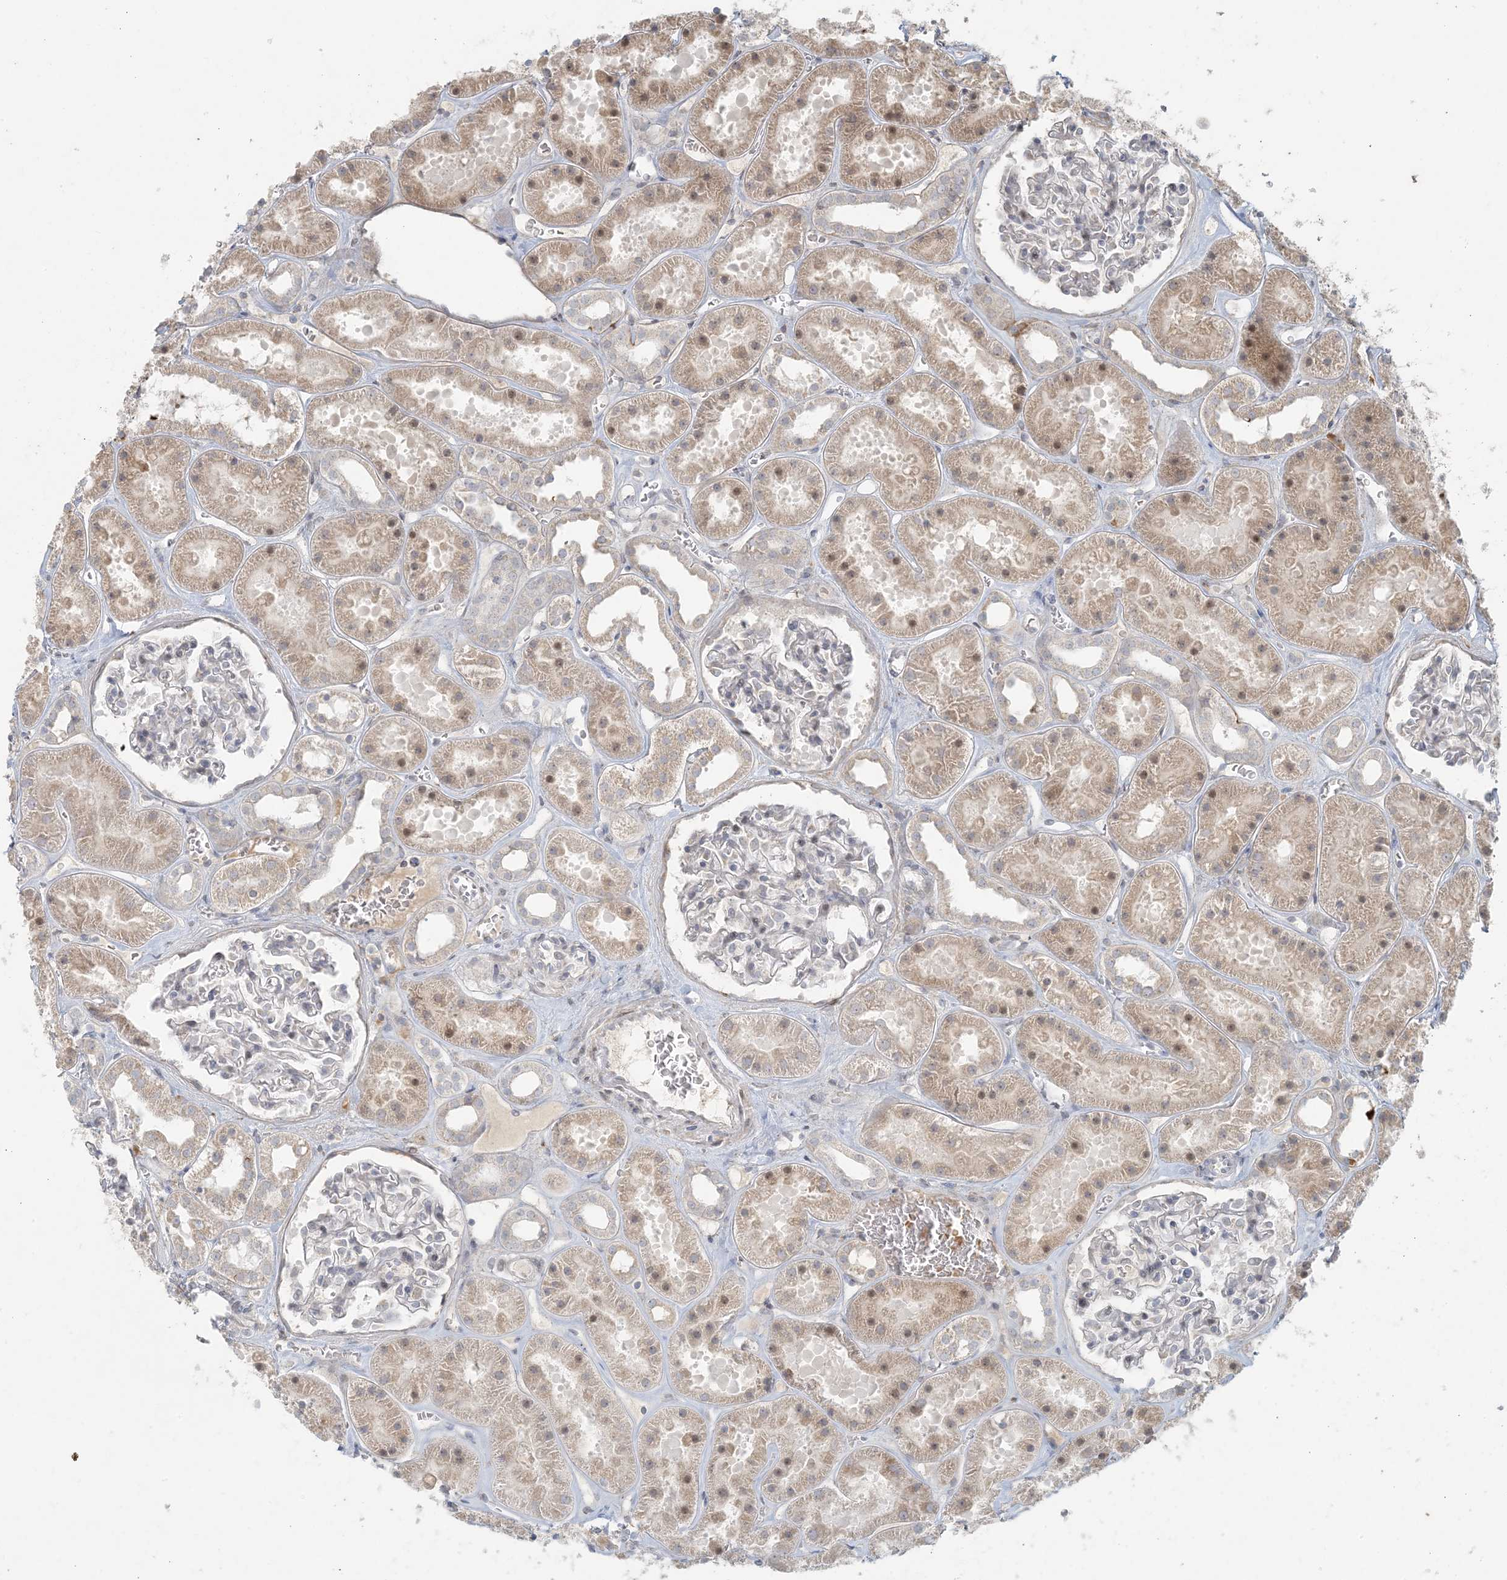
{"staining": {"intensity": "negative", "quantity": "none", "location": "none"}, "tissue": "kidney", "cell_type": "Cells in glomeruli", "image_type": "normal", "snomed": [{"axis": "morphology", "description": "Normal tissue, NOS"}, {"axis": "topography", "description": "Kidney"}], "caption": "Immunohistochemistry photomicrograph of benign kidney: kidney stained with DAB demonstrates no significant protein staining in cells in glomeruli. (Stains: DAB immunohistochemistry with hematoxylin counter stain, Microscopy: brightfield microscopy at high magnification).", "gene": "HACL1", "patient": {"sex": "female", "age": 41}}